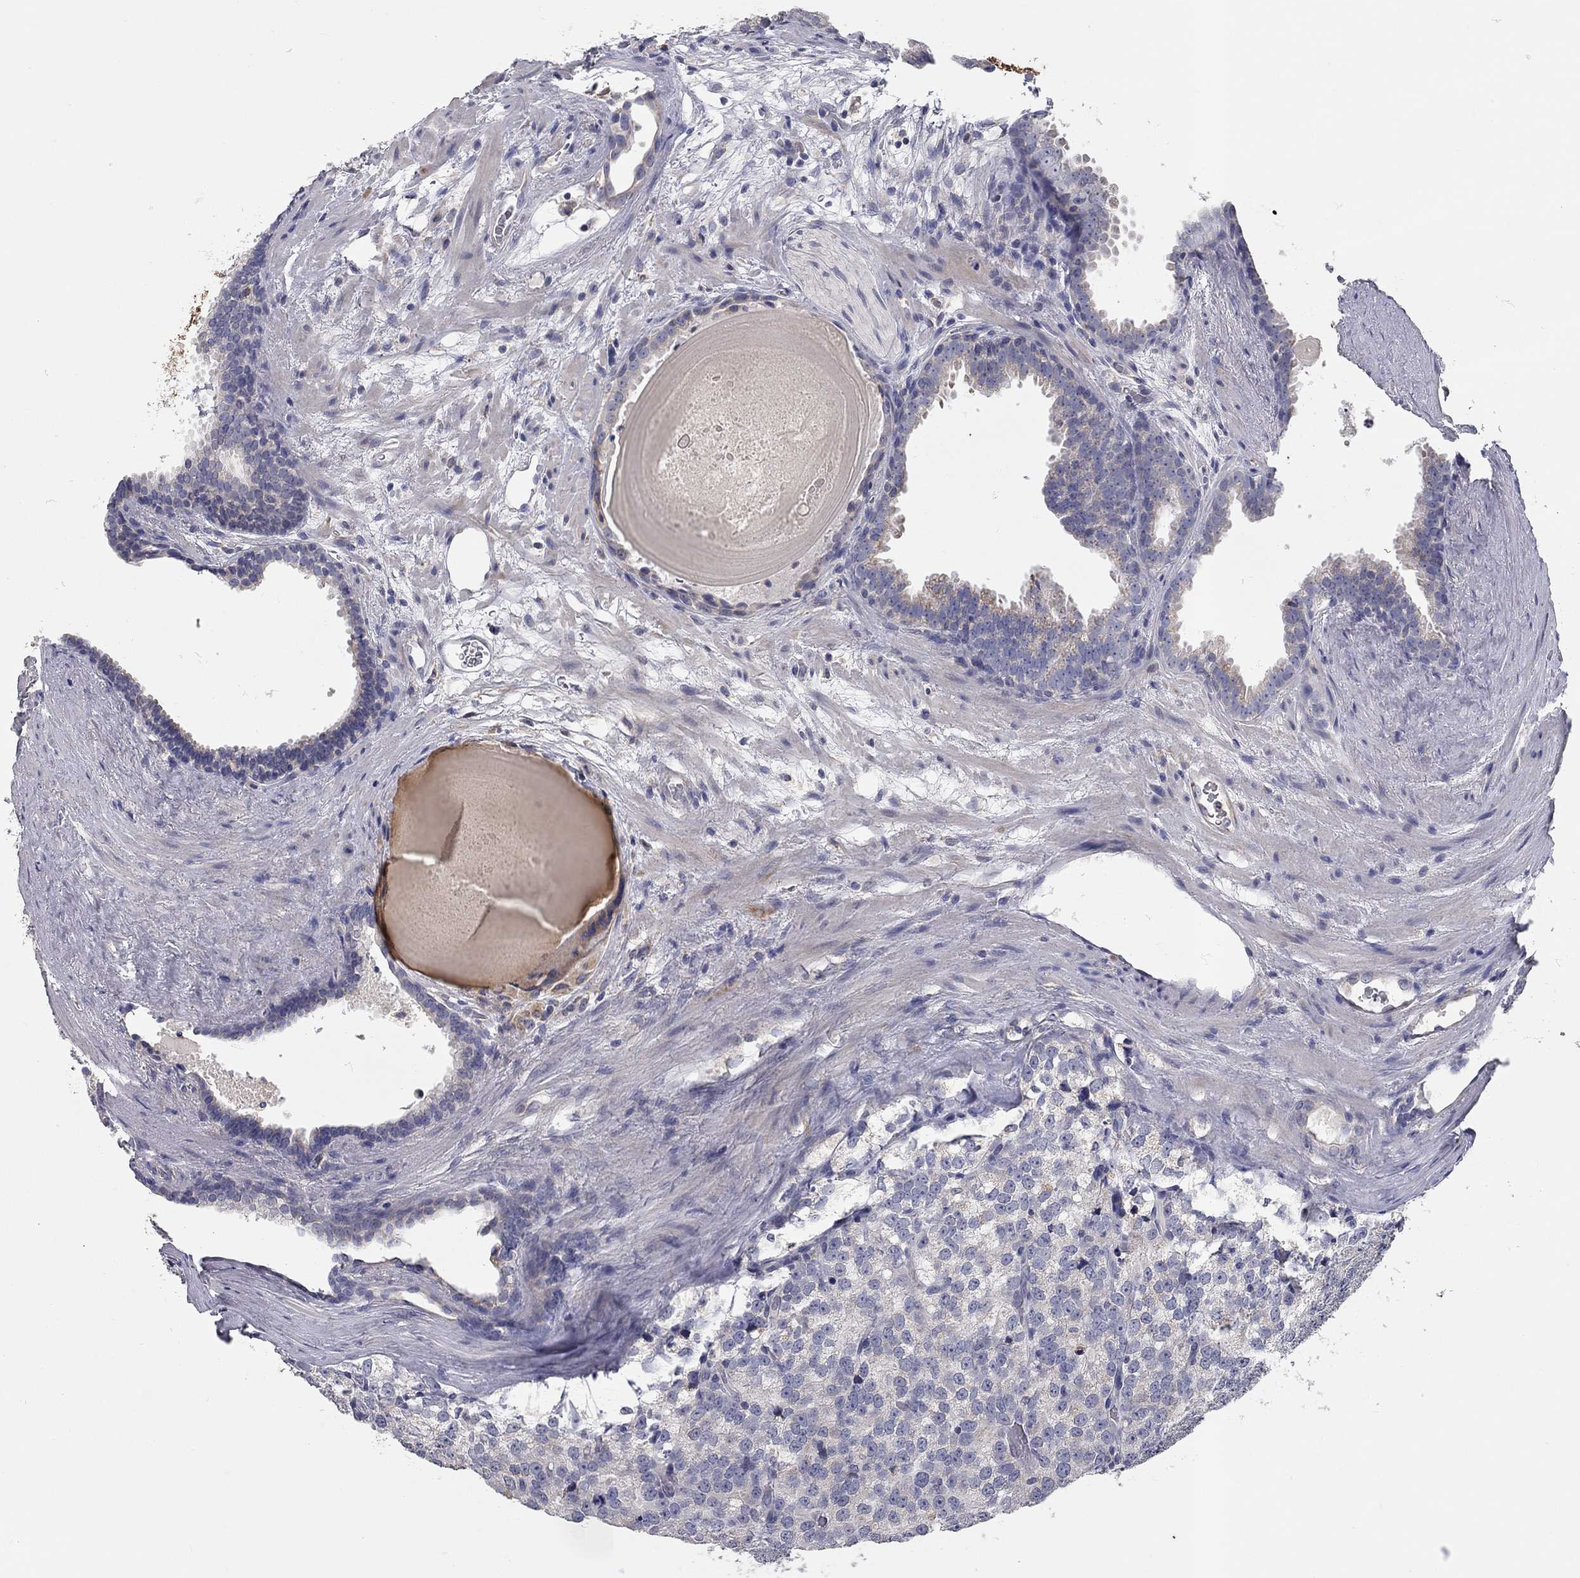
{"staining": {"intensity": "negative", "quantity": "none", "location": "none"}, "tissue": "prostate cancer", "cell_type": "Tumor cells", "image_type": "cancer", "snomed": [{"axis": "morphology", "description": "Adenocarcinoma, High grade"}, {"axis": "topography", "description": "Prostate and seminal vesicle, NOS"}], "caption": "An immunohistochemistry (IHC) histopathology image of prostate high-grade adenocarcinoma is shown. There is no staining in tumor cells of prostate high-grade adenocarcinoma.", "gene": "XAGE2", "patient": {"sex": "male", "age": 62}}